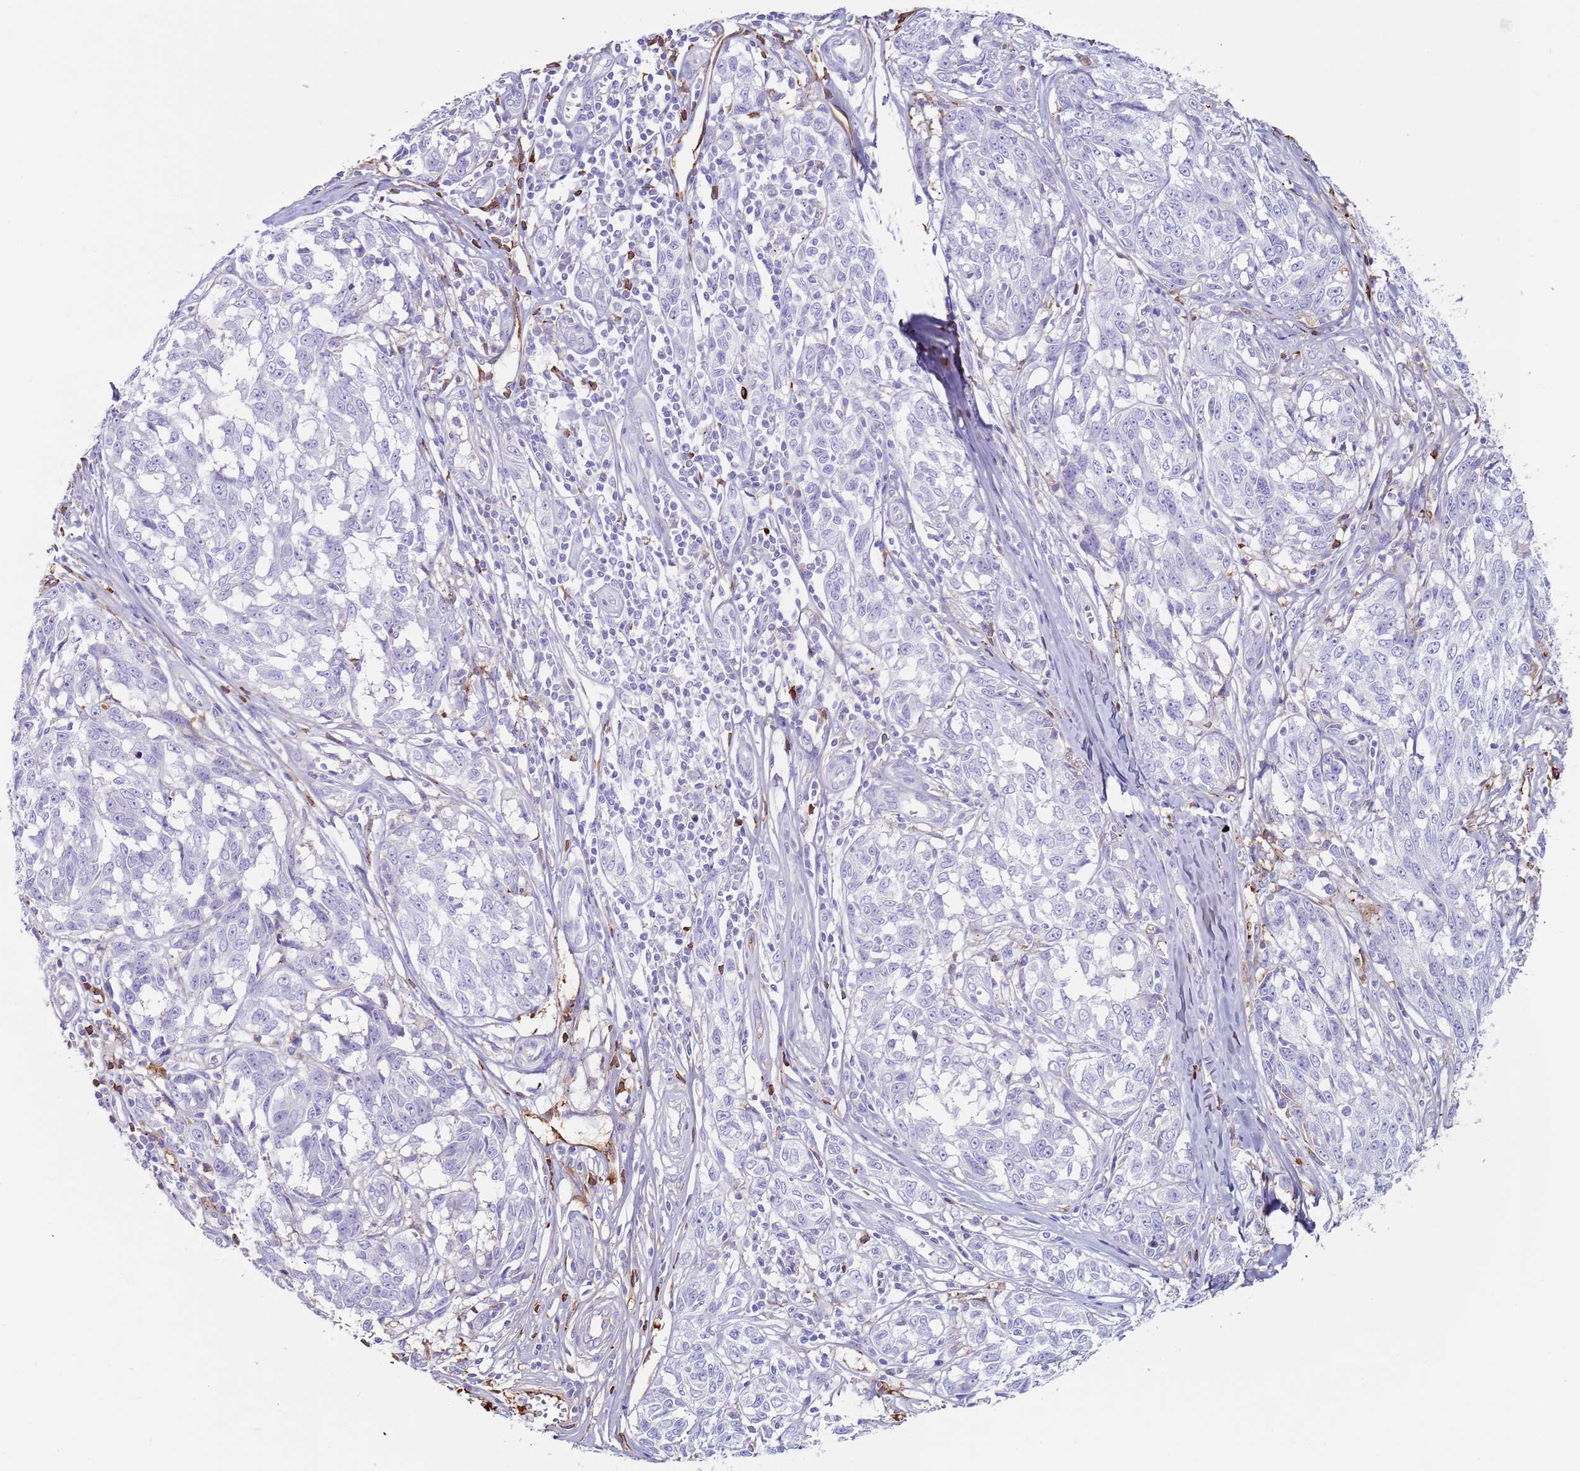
{"staining": {"intensity": "negative", "quantity": "none", "location": "none"}, "tissue": "melanoma", "cell_type": "Tumor cells", "image_type": "cancer", "snomed": [{"axis": "morphology", "description": "Malignant melanoma, NOS"}, {"axis": "topography", "description": "Skin"}], "caption": "A photomicrograph of human malignant melanoma is negative for staining in tumor cells.", "gene": "CYSLTR2", "patient": {"sex": "female", "age": 64}}